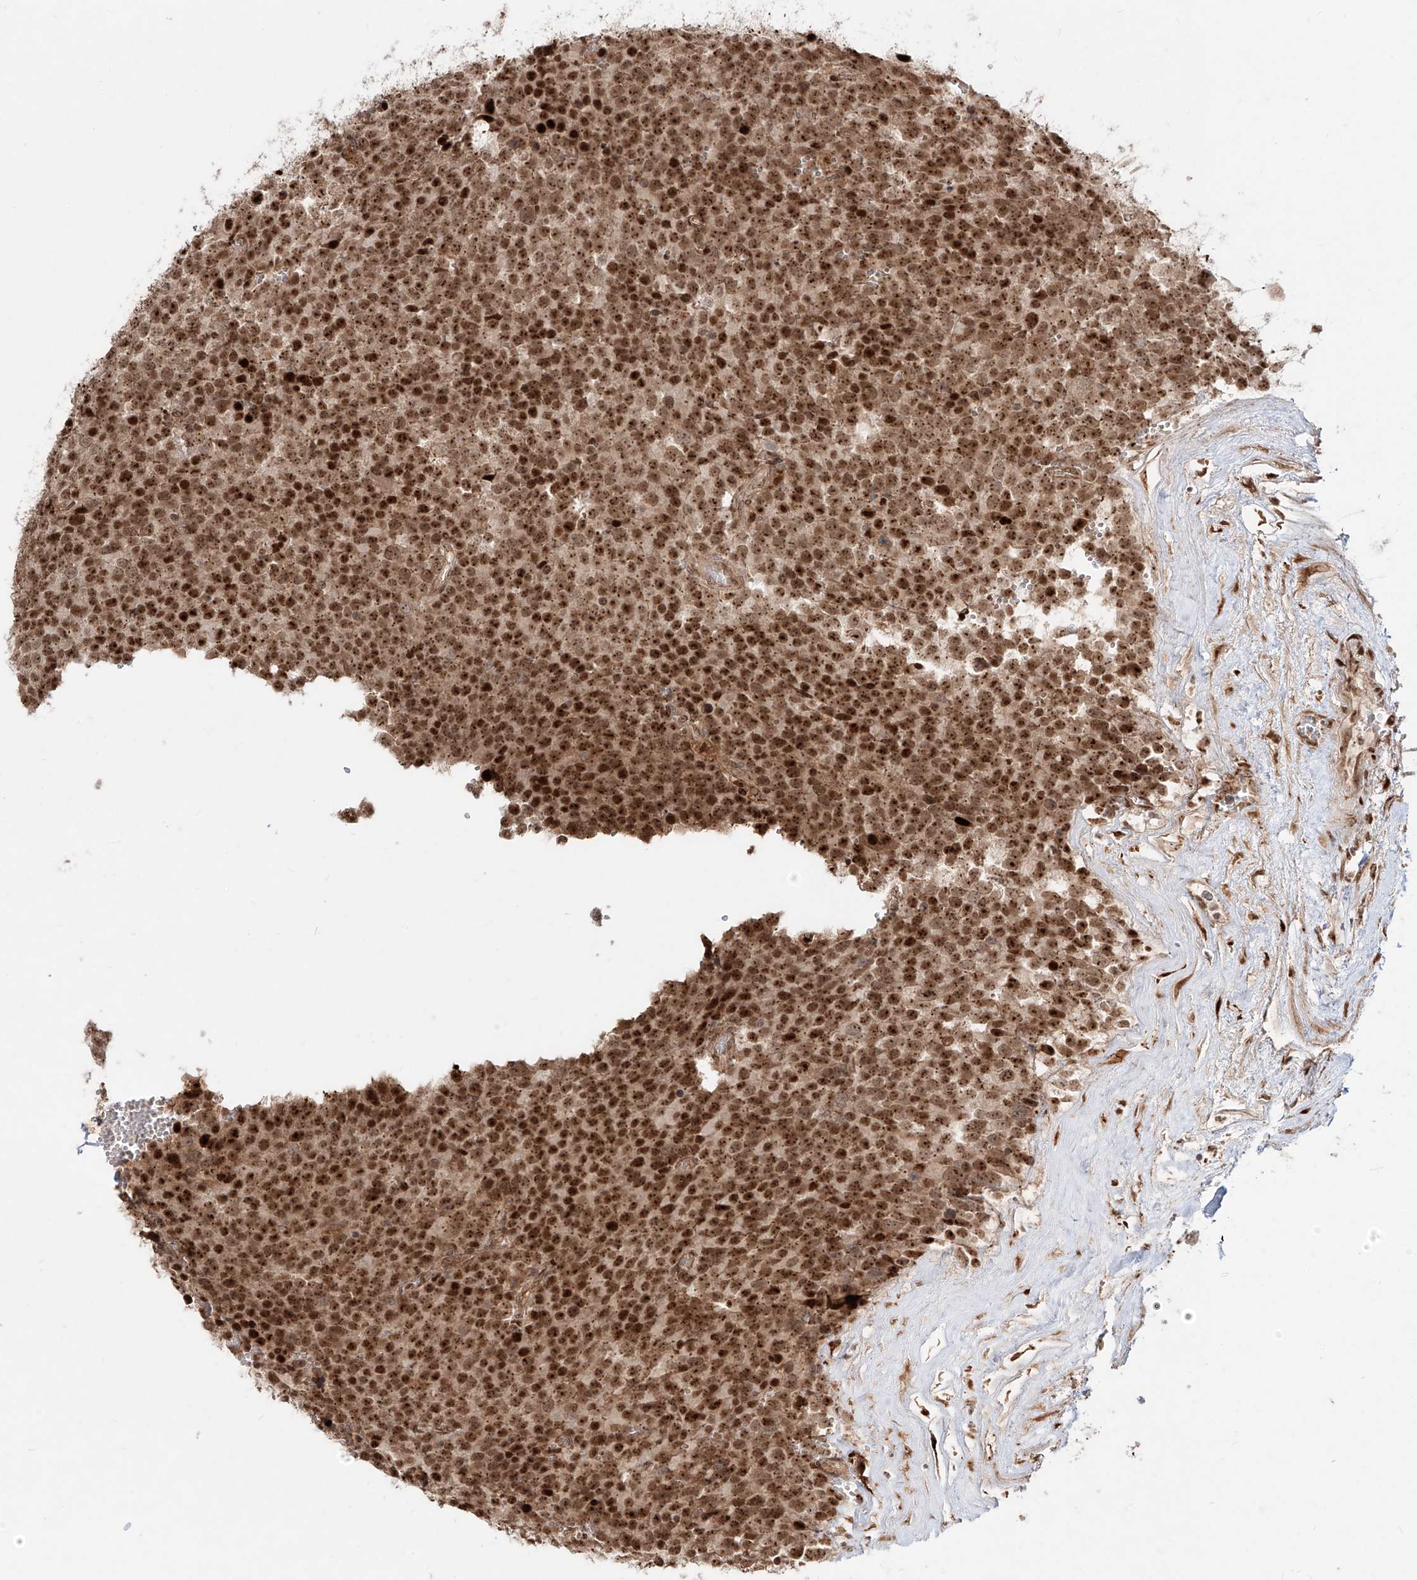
{"staining": {"intensity": "strong", "quantity": ">75%", "location": "nuclear"}, "tissue": "testis cancer", "cell_type": "Tumor cells", "image_type": "cancer", "snomed": [{"axis": "morphology", "description": "Seminoma, NOS"}, {"axis": "topography", "description": "Testis"}], "caption": "This image shows immunohistochemistry (IHC) staining of testis seminoma, with high strong nuclear staining in about >75% of tumor cells.", "gene": "ZNF710", "patient": {"sex": "male", "age": 71}}